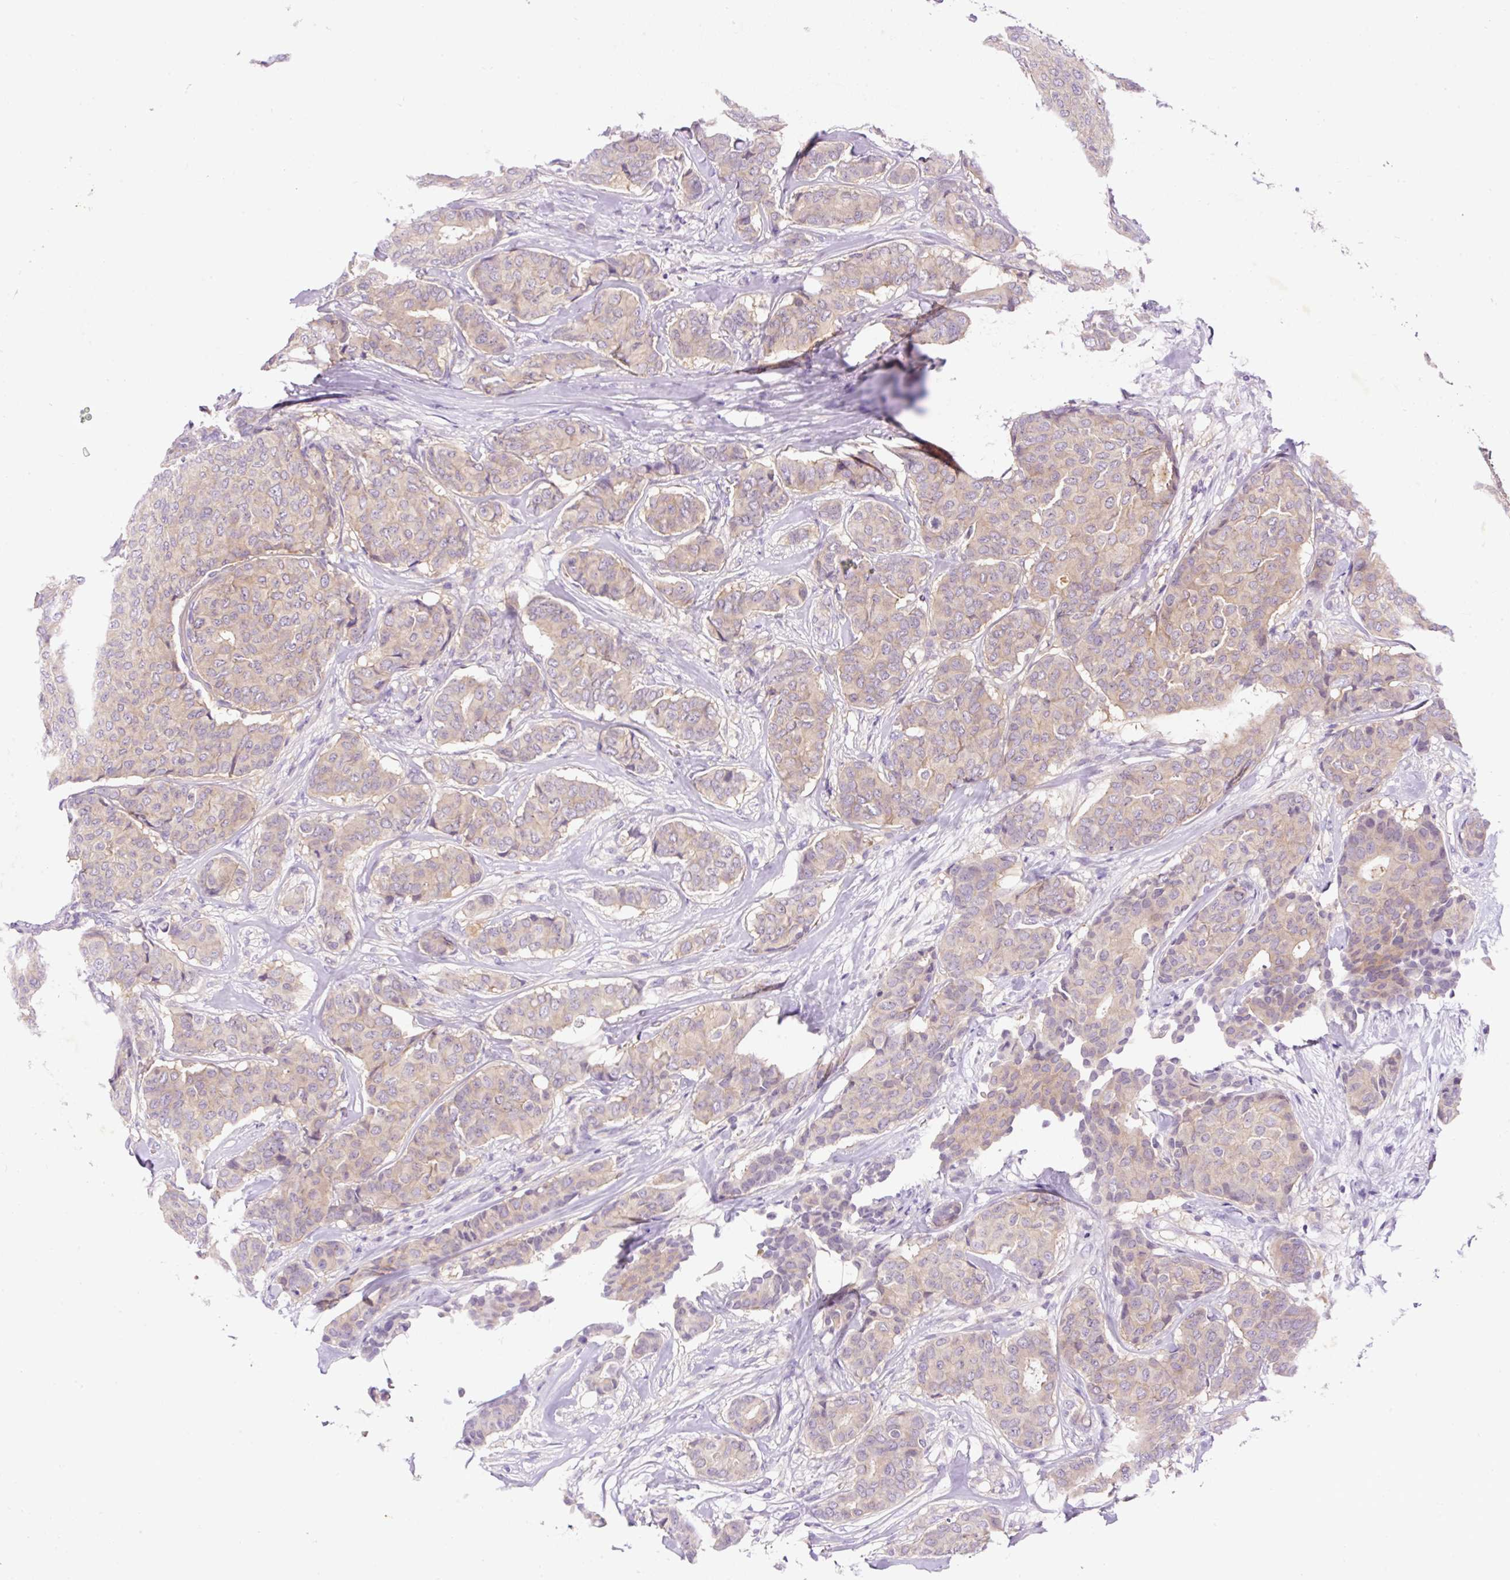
{"staining": {"intensity": "weak", "quantity": ">75%", "location": "cytoplasmic/membranous"}, "tissue": "breast cancer", "cell_type": "Tumor cells", "image_type": "cancer", "snomed": [{"axis": "morphology", "description": "Duct carcinoma"}, {"axis": "topography", "description": "Breast"}], "caption": "High-magnification brightfield microscopy of breast intraductal carcinoma stained with DAB (3,3'-diaminobenzidine) (brown) and counterstained with hematoxylin (blue). tumor cells exhibit weak cytoplasmic/membranous staining is present in approximately>75% of cells.", "gene": "LHFPL5", "patient": {"sex": "female", "age": 75}}